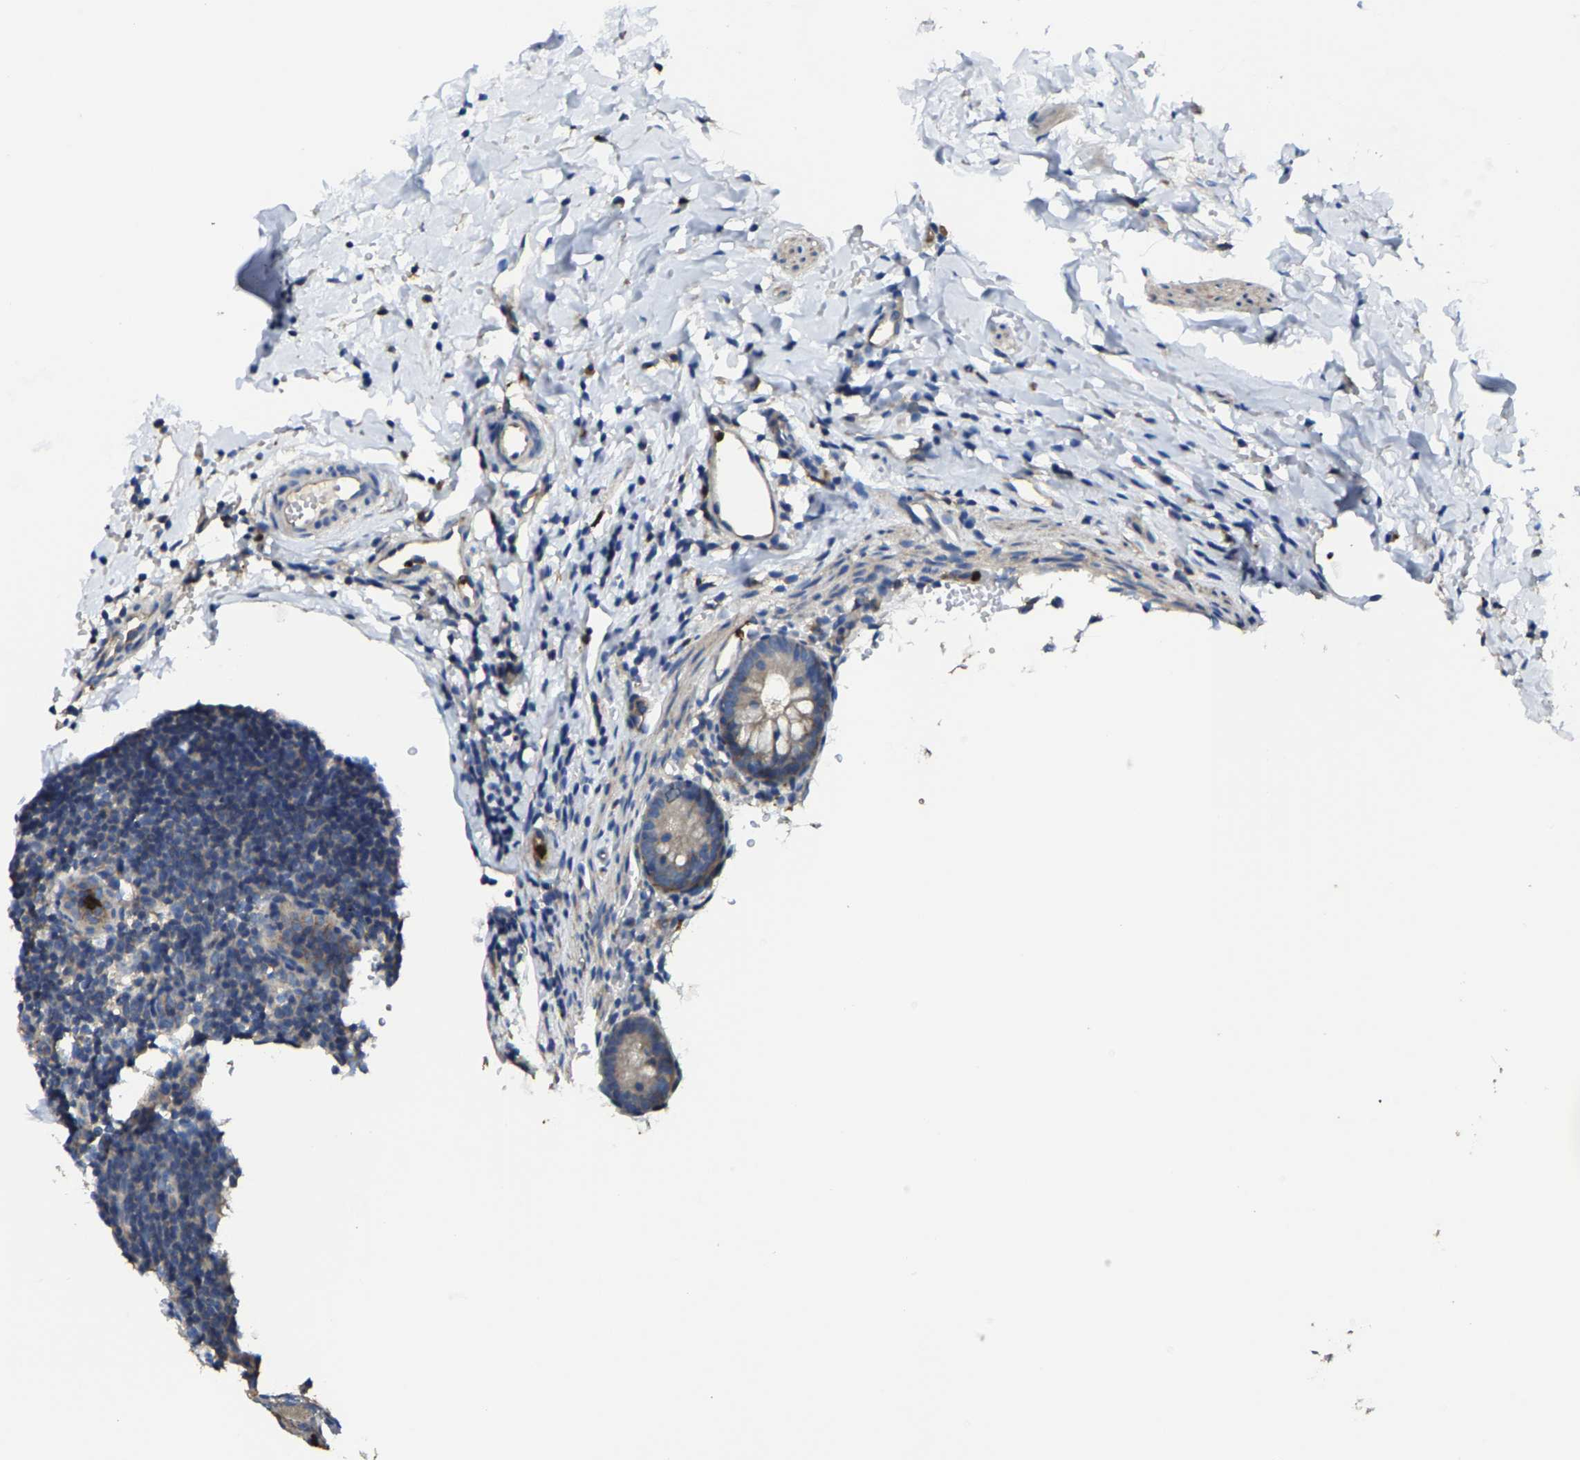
{"staining": {"intensity": "moderate", "quantity": "25%-75%", "location": "cytoplasmic/membranous"}, "tissue": "appendix", "cell_type": "Glandular cells", "image_type": "normal", "snomed": [{"axis": "morphology", "description": "Normal tissue, NOS"}, {"axis": "topography", "description": "Appendix"}], "caption": "The photomicrograph displays a brown stain indicating the presence of a protein in the cytoplasmic/membranous of glandular cells in appendix. The staining is performed using DAB (3,3'-diaminobenzidine) brown chromogen to label protein expression. The nuclei are counter-stained blue using hematoxylin.", "gene": "TRAF6", "patient": {"sex": "male", "age": 1}}